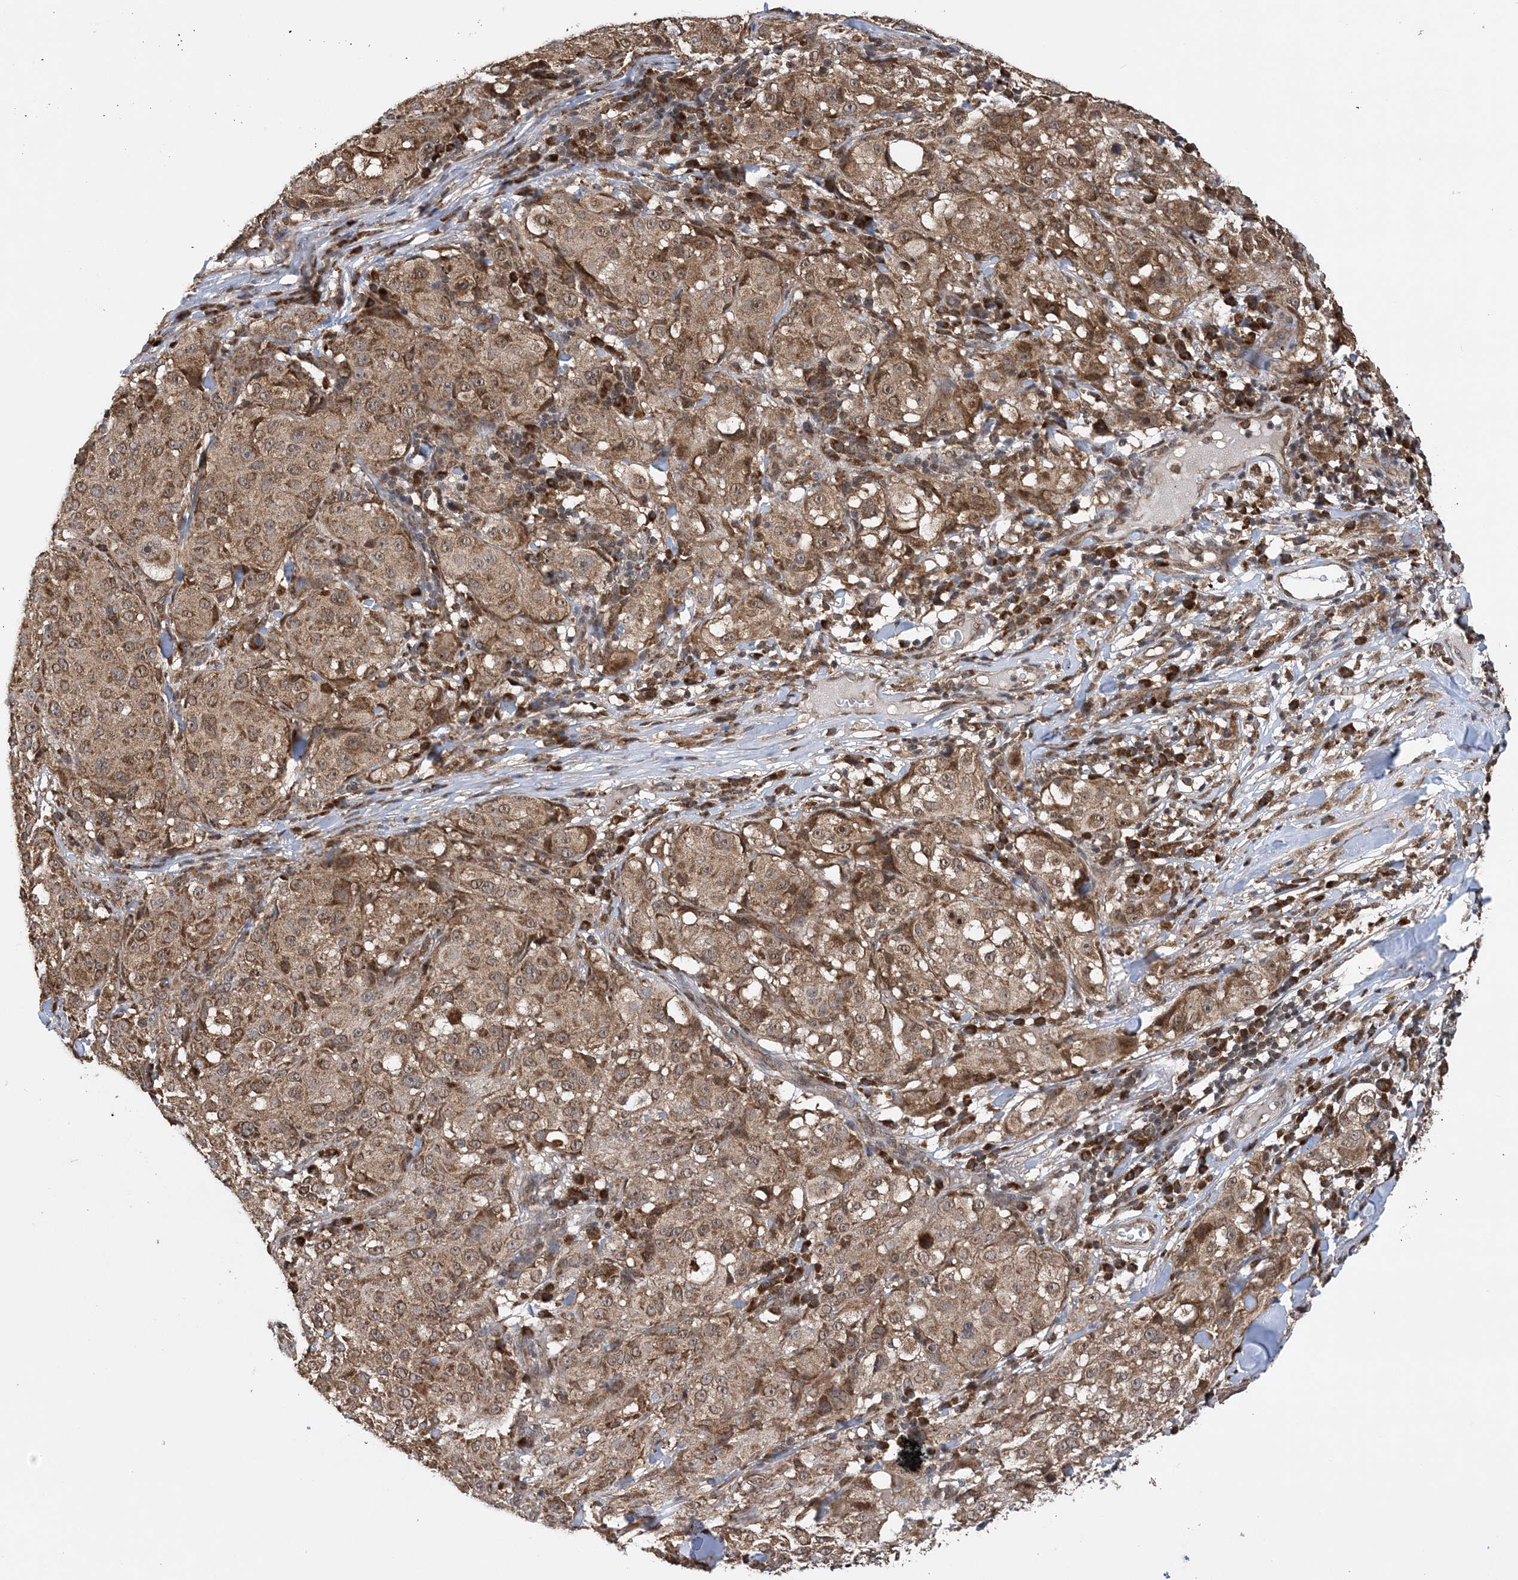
{"staining": {"intensity": "moderate", "quantity": ">75%", "location": "cytoplasmic/membranous"}, "tissue": "melanoma", "cell_type": "Tumor cells", "image_type": "cancer", "snomed": [{"axis": "morphology", "description": "Necrosis, NOS"}, {"axis": "morphology", "description": "Malignant melanoma, NOS"}, {"axis": "topography", "description": "Skin"}], "caption": "Immunohistochemical staining of human malignant melanoma exhibits medium levels of moderate cytoplasmic/membranous expression in about >75% of tumor cells.", "gene": "PCBP1", "patient": {"sex": "female", "age": 87}}